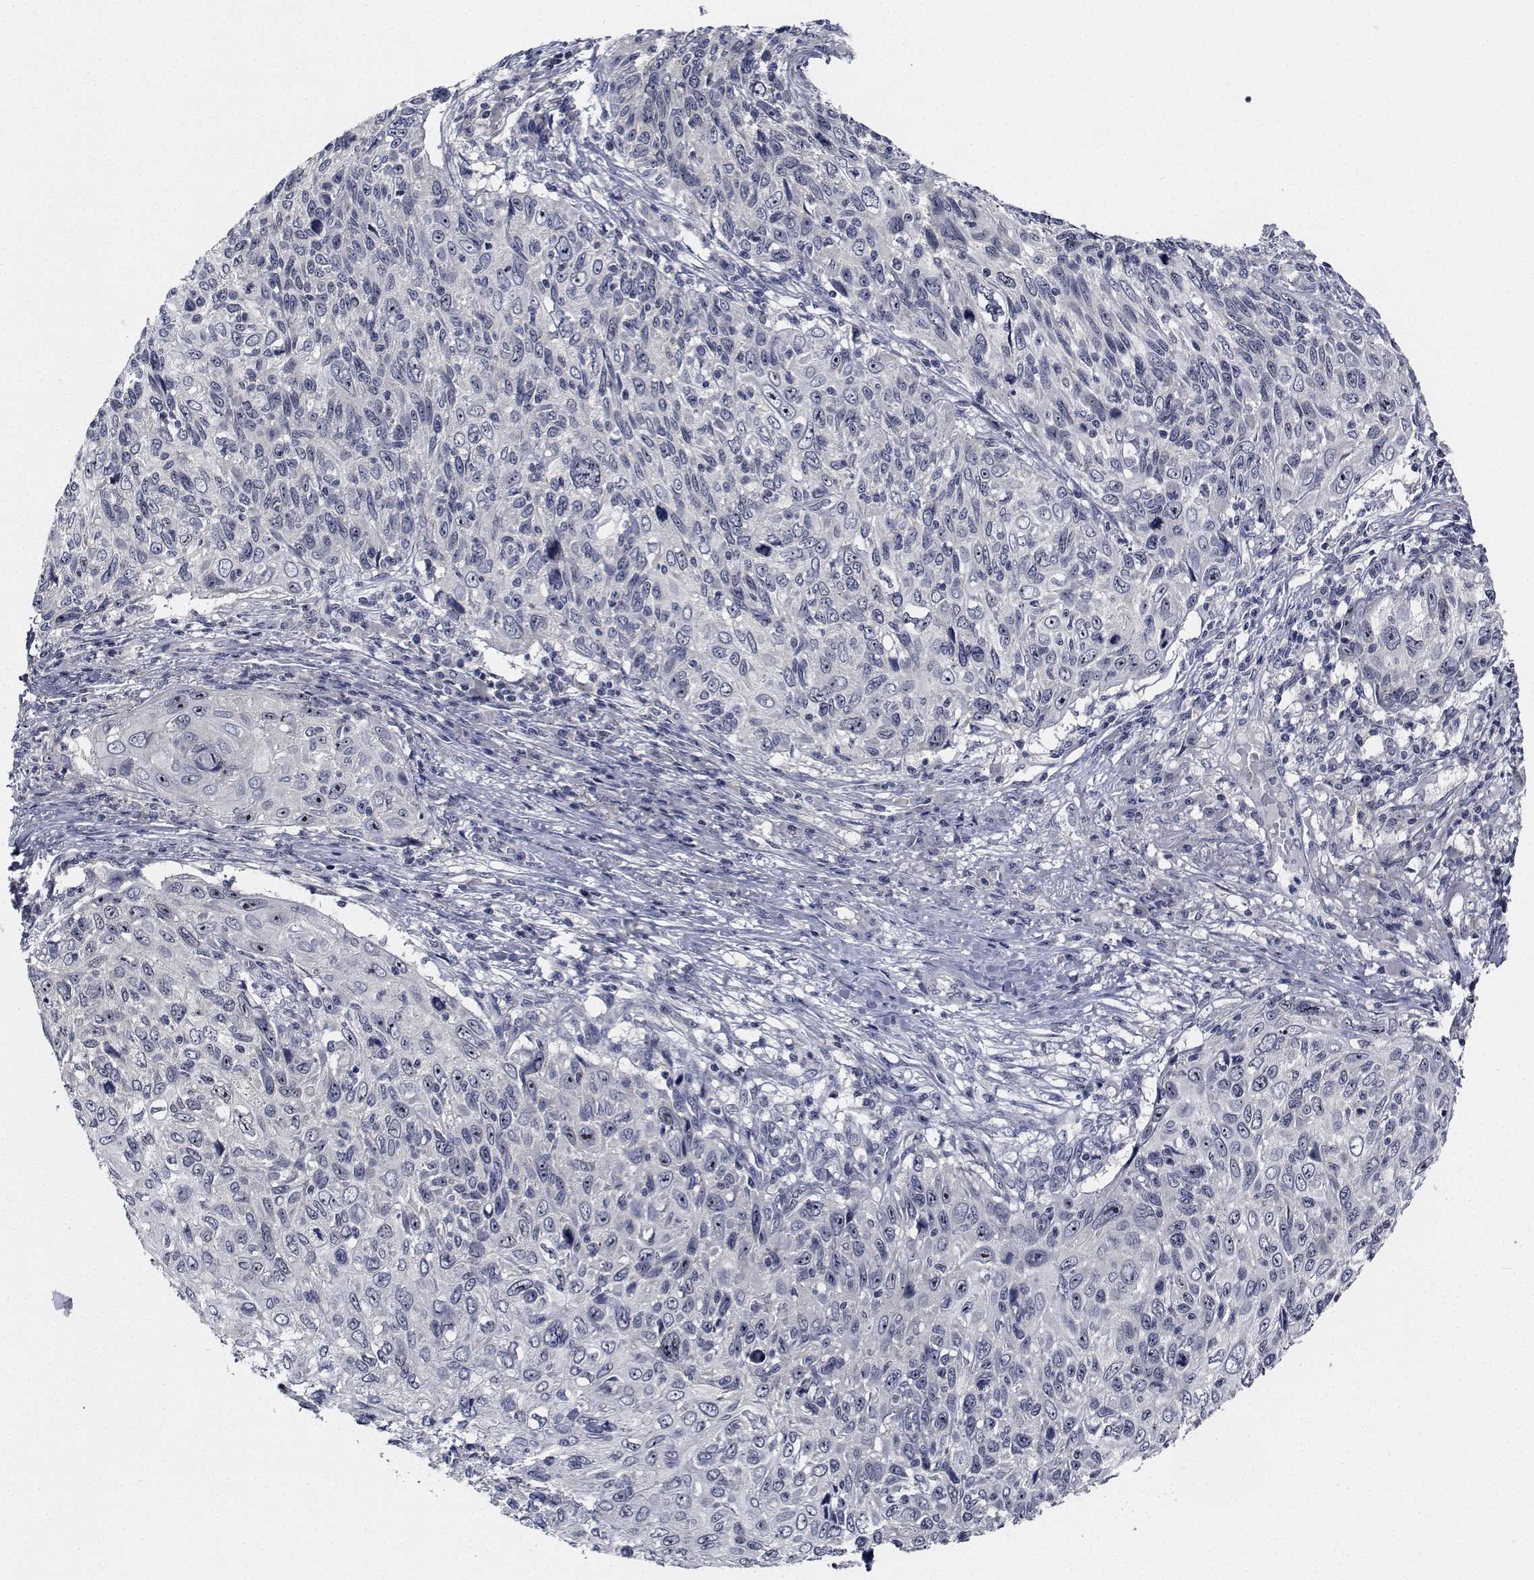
{"staining": {"intensity": "negative", "quantity": "none", "location": "none"}, "tissue": "skin cancer", "cell_type": "Tumor cells", "image_type": "cancer", "snomed": [{"axis": "morphology", "description": "Squamous cell carcinoma, NOS"}, {"axis": "topography", "description": "Skin"}], "caption": "Immunohistochemistry micrograph of human skin squamous cell carcinoma stained for a protein (brown), which exhibits no staining in tumor cells. Brightfield microscopy of IHC stained with DAB (3,3'-diaminobenzidine) (brown) and hematoxylin (blue), captured at high magnification.", "gene": "NVL", "patient": {"sex": "male", "age": 92}}